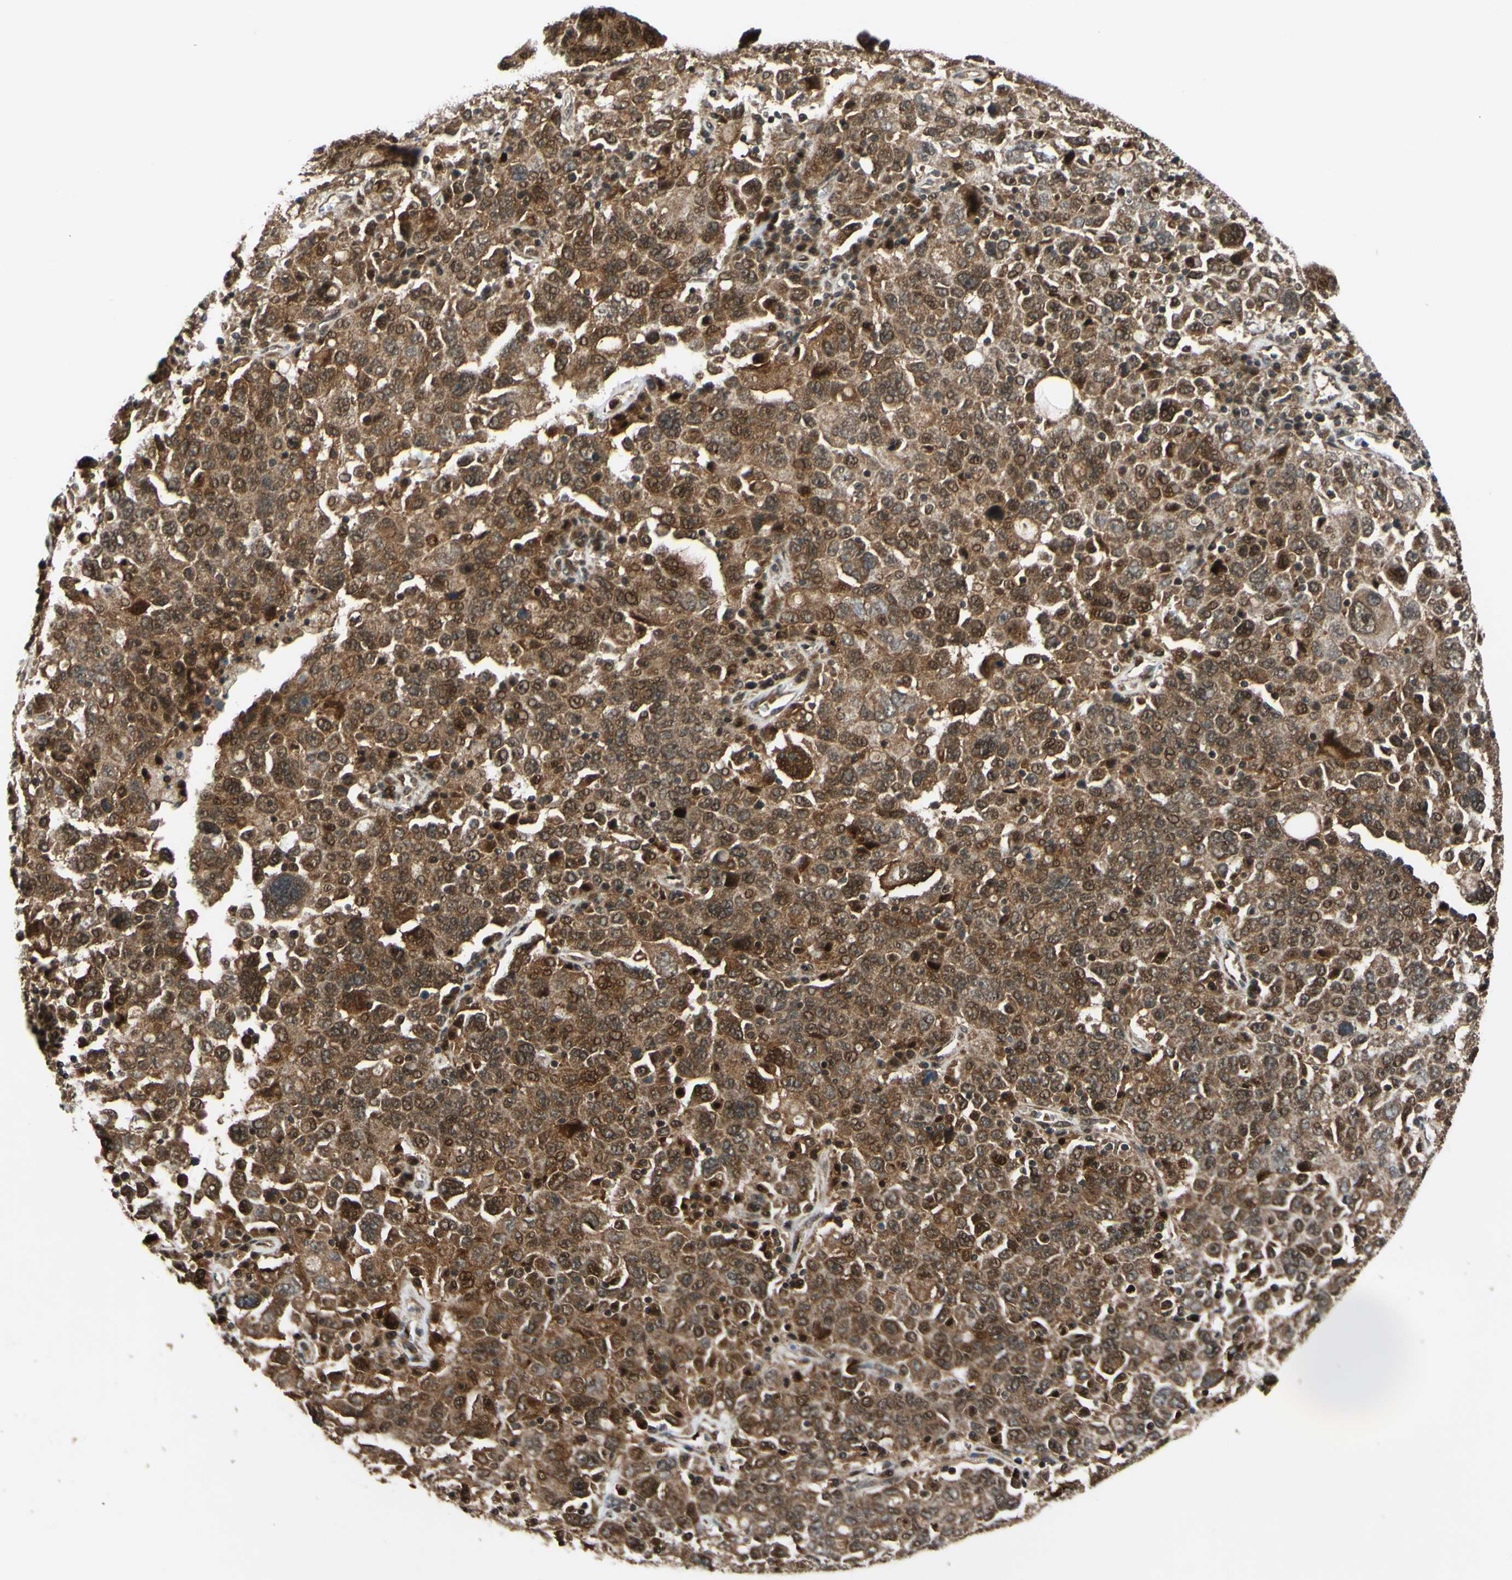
{"staining": {"intensity": "strong", "quantity": "25%-75%", "location": "cytoplasmic/membranous,nuclear"}, "tissue": "ovarian cancer", "cell_type": "Tumor cells", "image_type": "cancer", "snomed": [{"axis": "morphology", "description": "Carcinoma, endometroid"}, {"axis": "topography", "description": "Ovary"}], "caption": "The histopathology image demonstrates staining of ovarian cancer, revealing strong cytoplasmic/membranous and nuclear protein expression (brown color) within tumor cells.", "gene": "ABCC8", "patient": {"sex": "female", "age": 62}}